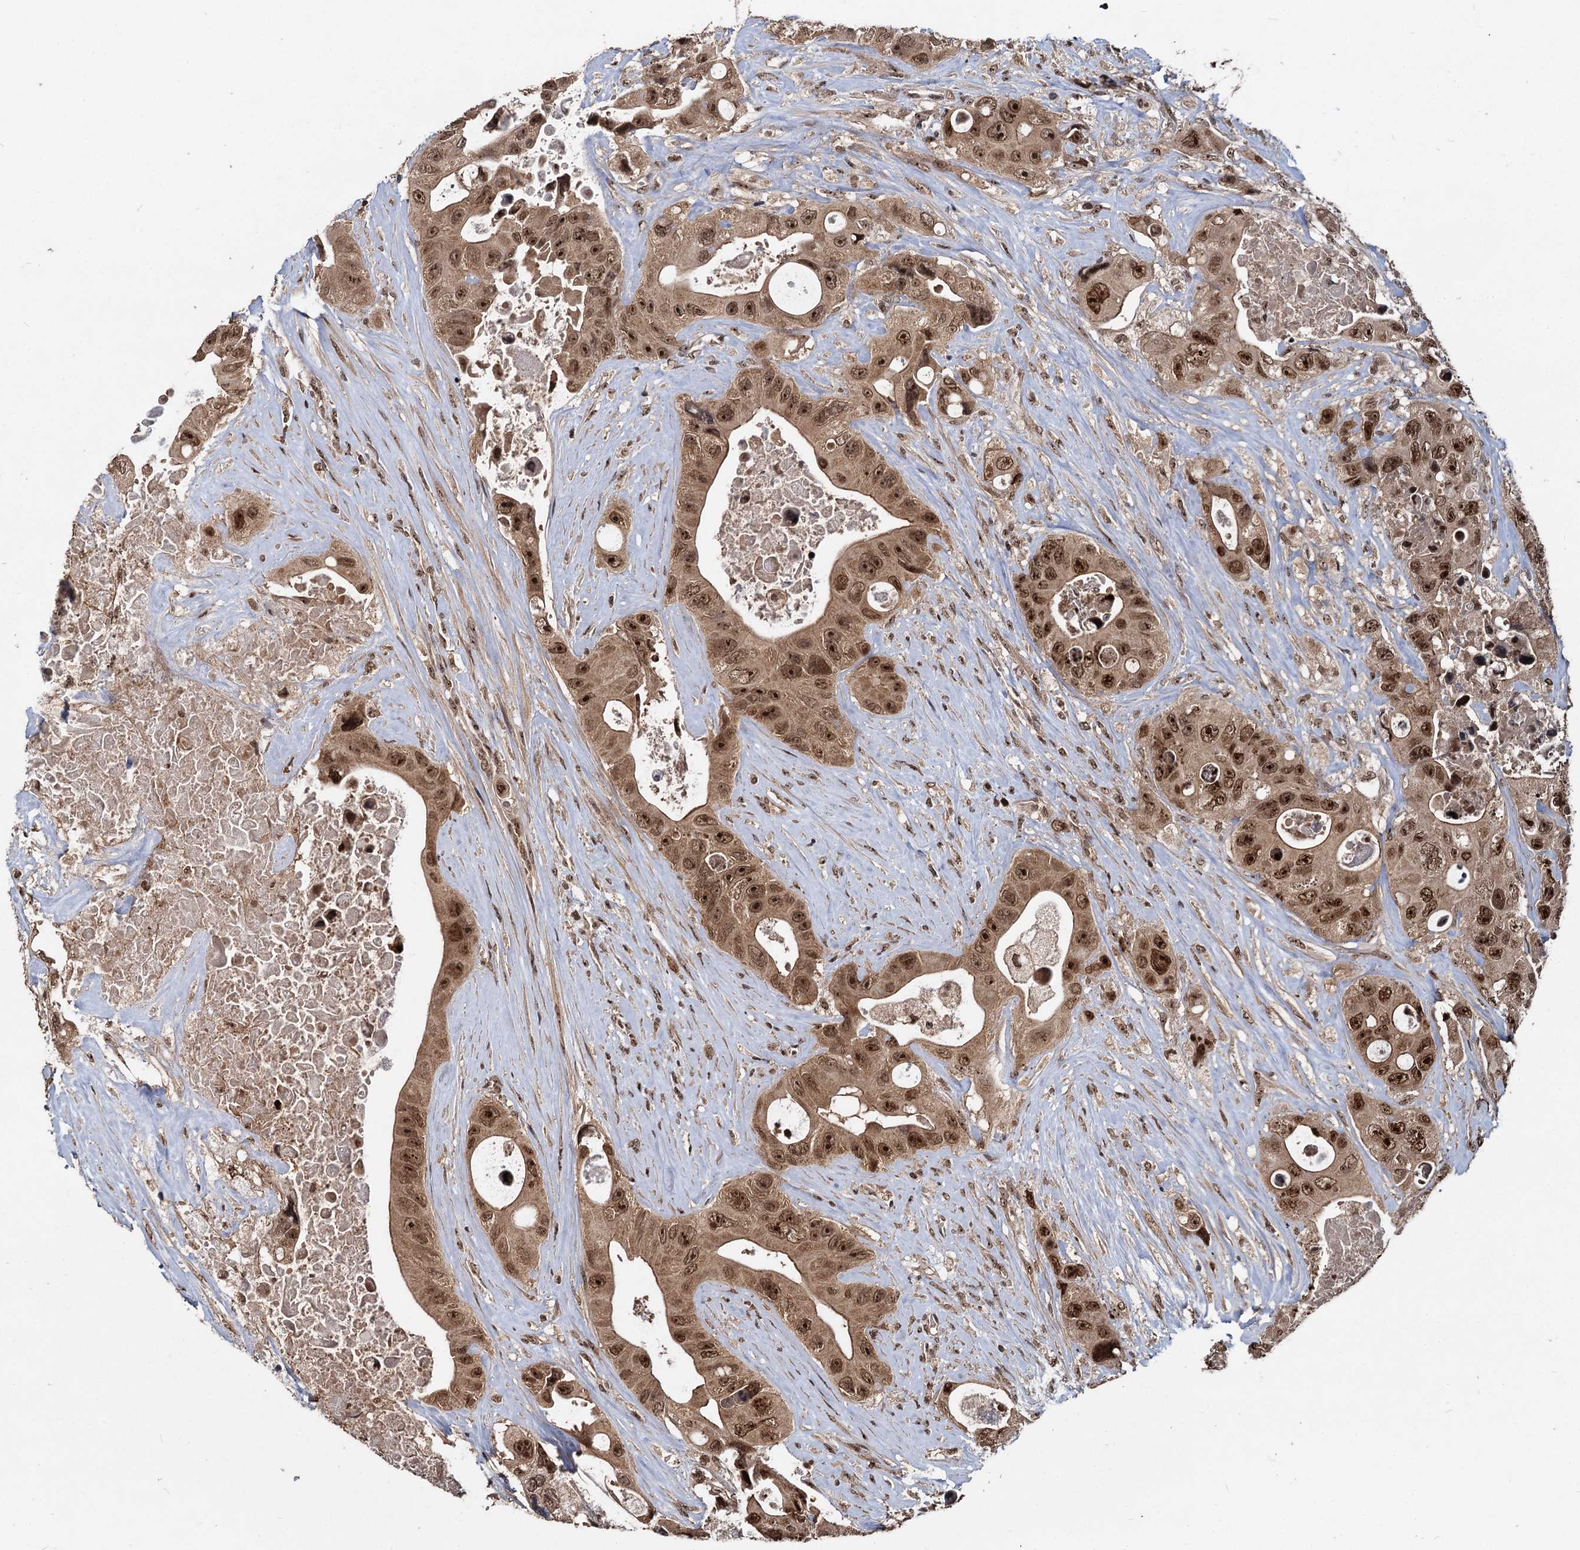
{"staining": {"intensity": "moderate", "quantity": ">75%", "location": "cytoplasmic/membranous,nuclear"}, "tissue": "colorectal cancer", "cell_type": "Tumor cells", "image_type": "cancer", "snomed": [{"axis": "morphology", "description": "Adenocarcinoma, NOS"}, {"axis": "topography", "description": "Colon"}], "caption": "The histopathology image displays immunohistochemical staining of colorectal cancer. There is moderate cytoplasmic/membranous and nuclear expression is seen in approximately >75% of tumor cells. Nuclei are stained in blue.", "gene": "FAM216B", "patient": {"sex": "female", "age": 46}}